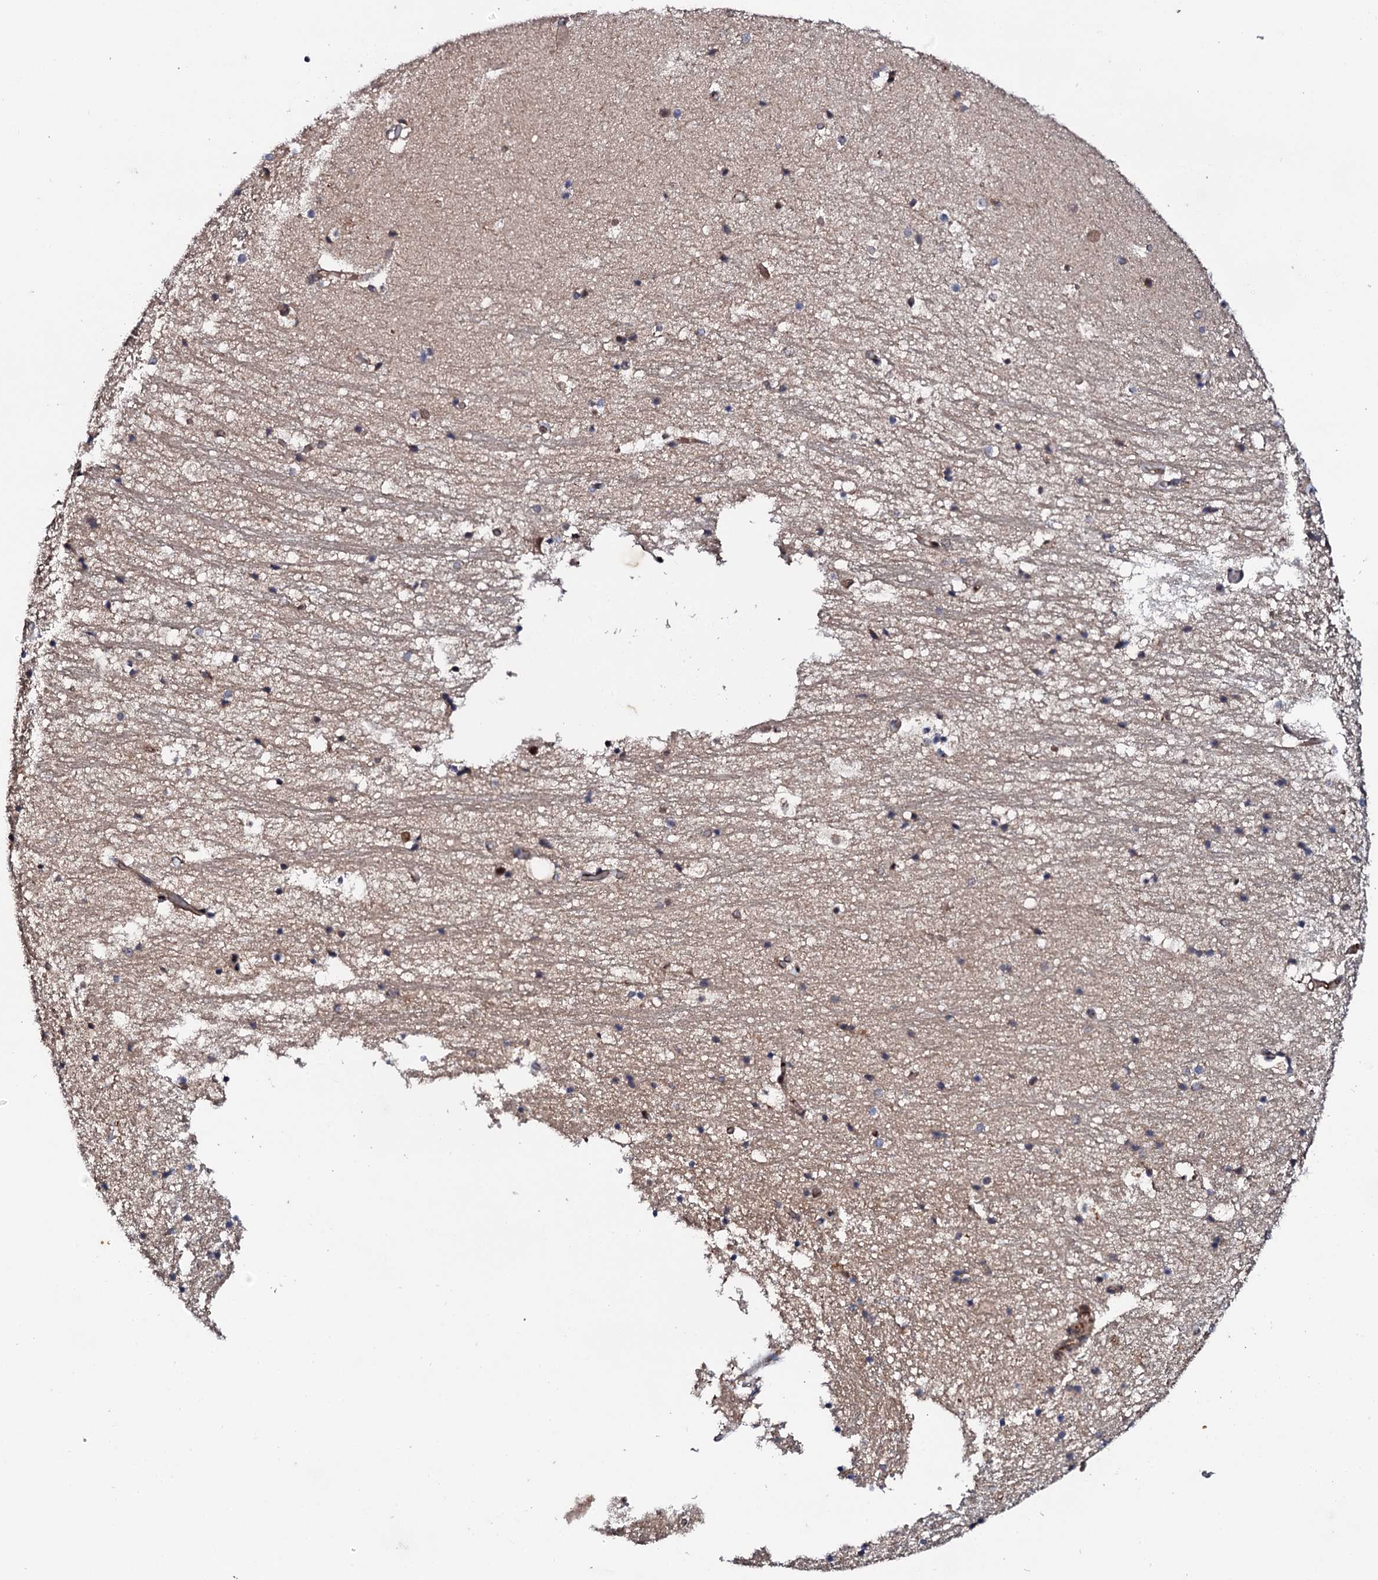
{"staining": {"intensity": "negative", "quantity": "none", "location": "none"}, "tissue": "hippocampus", "cell_type": "Glial cells", "image_type": "normal", "snomed": [{"axis": "morphology", "description": "Normal tissue, NOS"}, {"axis": "topography", "description": "Hippocampus"}], "caption": "Human hippocampus stained for a protein using immunohistochemistry (IHC) reveals no positivity in glial cells.", "gene": "FAM111A", "patient": {"sex": "female", "age": 52}}